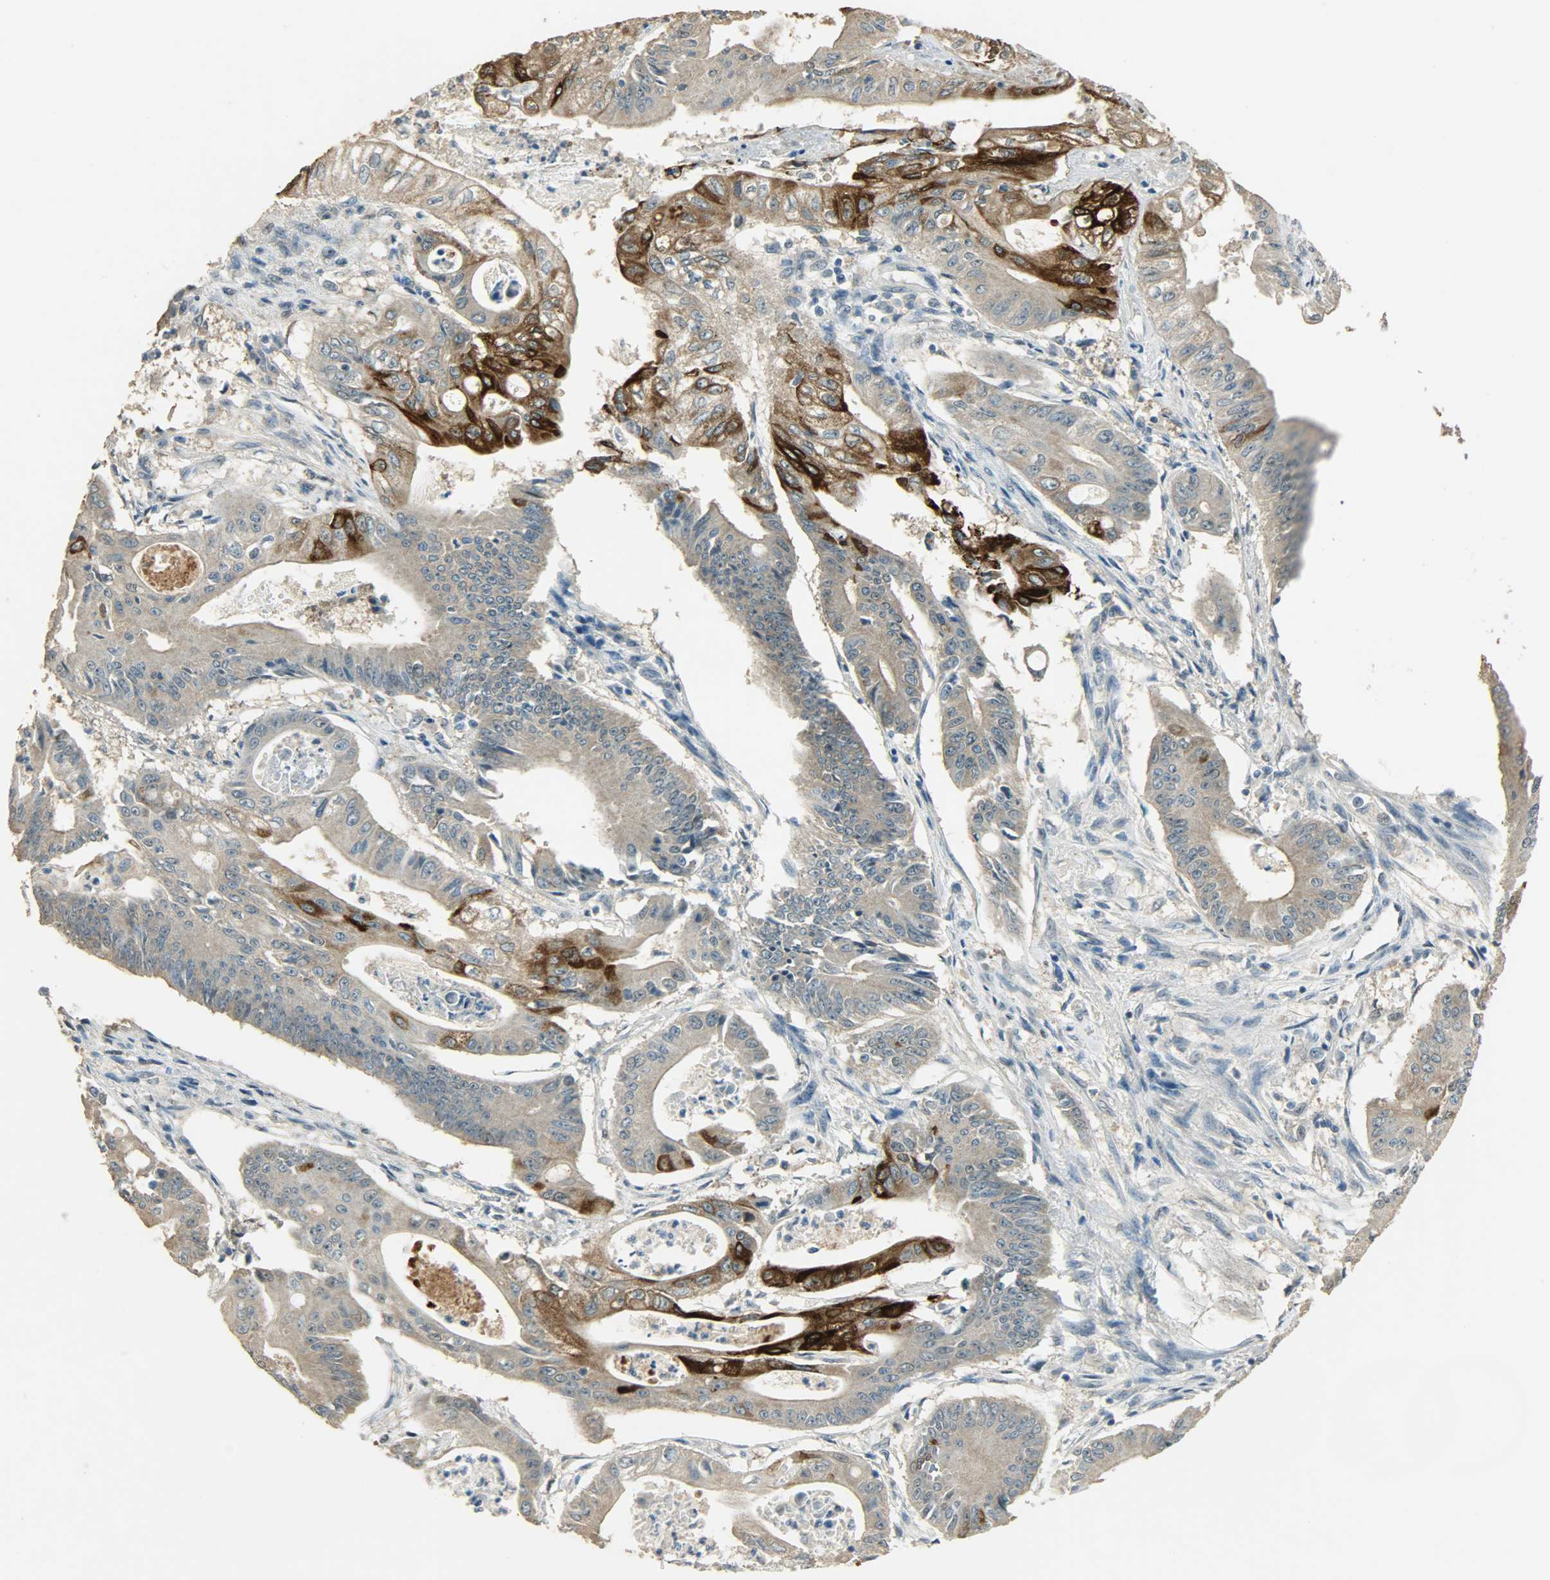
{"staining": {"intensity": "strong", "quantity": "<25%", "location": "cytoplasmic/membranous"}, "tissue": "pancreatic cancer", "cell_type": "Tumor cells", "image_type": "cancer", "snomed": [{"axis": "morphology", "description": "Normal tissue, NOS"}, {"axis": "topography", "description": "Lymph node"}], "caption": "Tumor cells display medium levels of strong cytoplasmic/membranous positivity in approximately <25% of cells in human pancreatic cancer.", "gene": "PRMT5", "patient": {"sex": "male", "age": 62}}